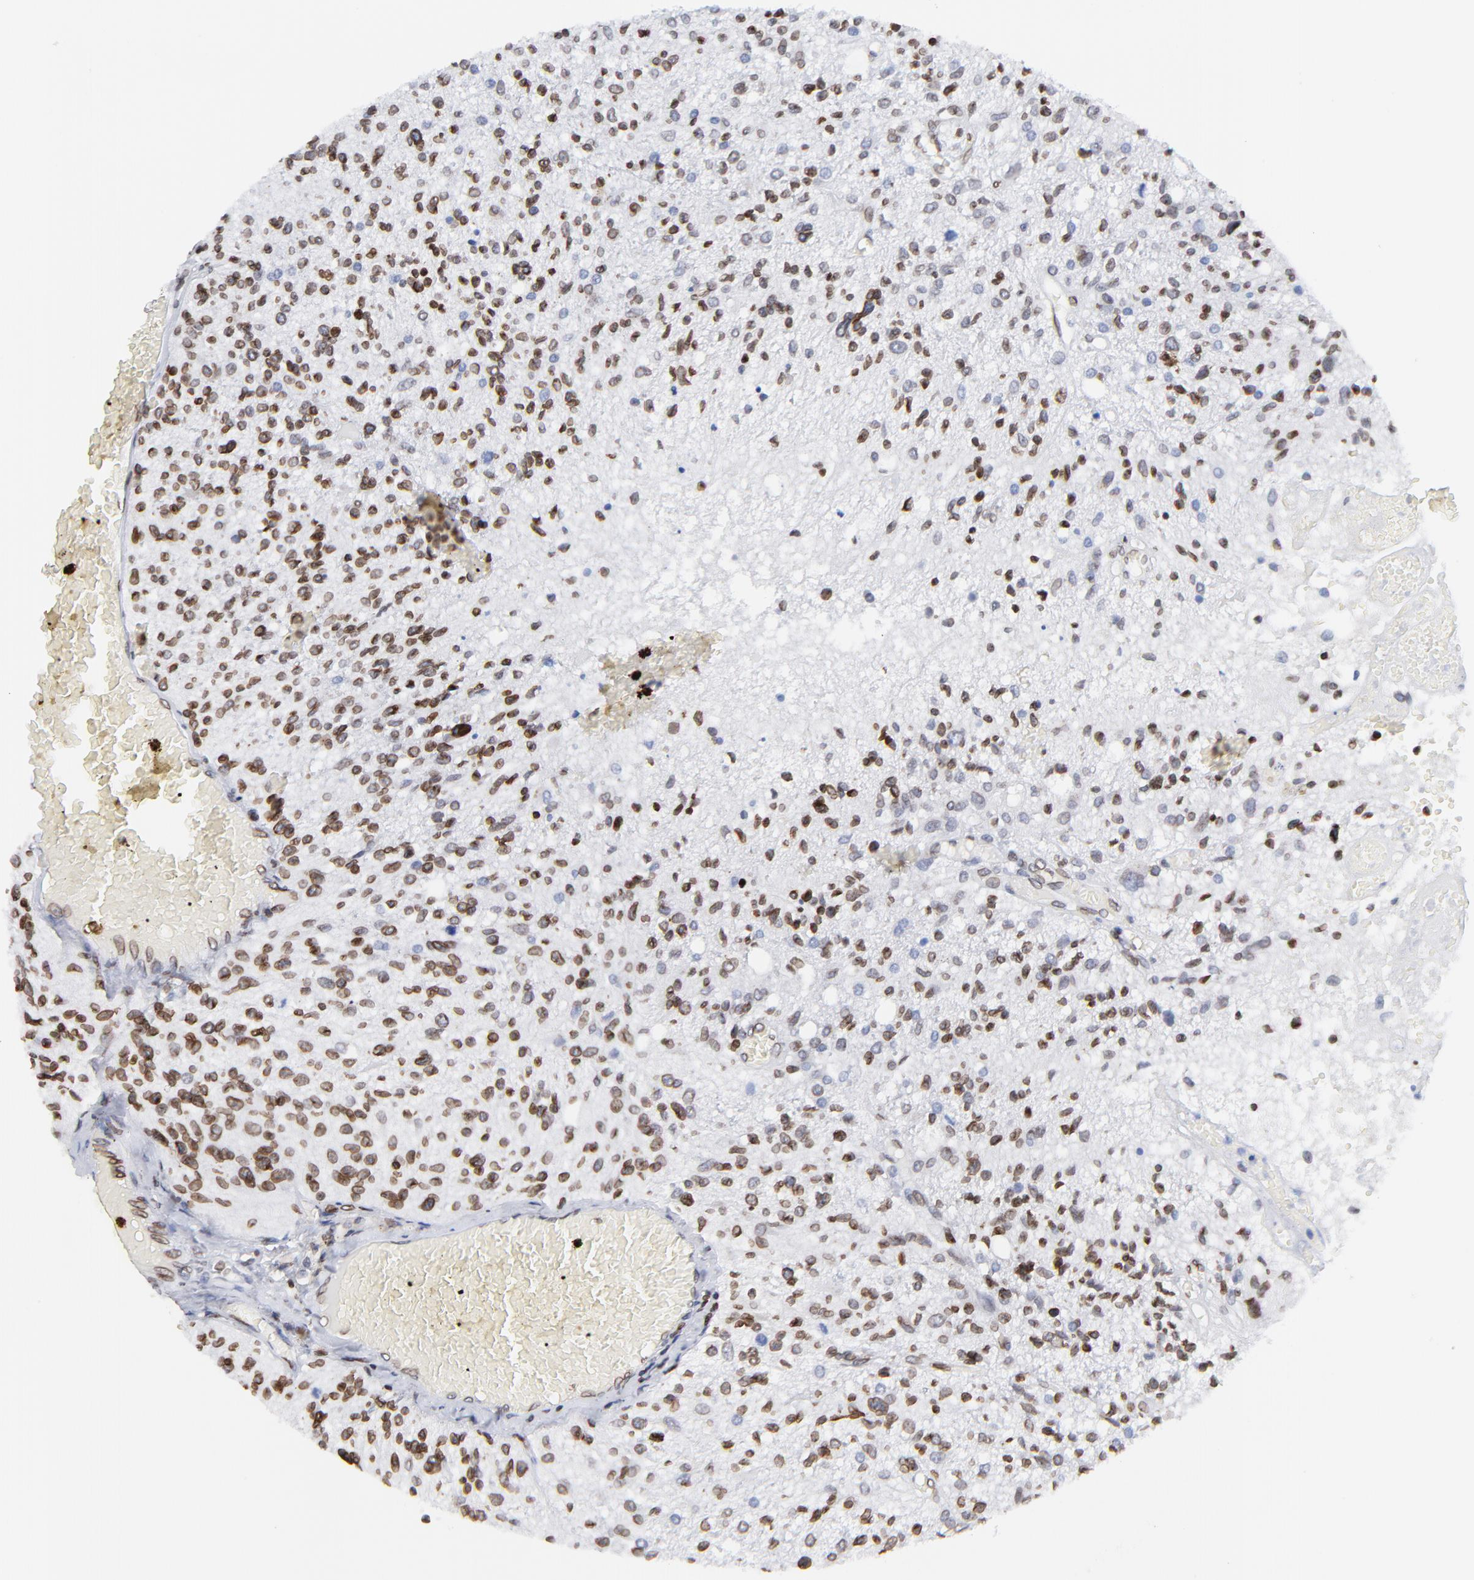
{"staining": {"intensity": "moderate", "quantity": ">75%", "location": "cytoplasmic/membranous,nuclear"}, "tissue": "glioma", "cell_type": "Tumor cells", "image_type": "cancer", "snomed": [{"axis": "morphology", "description": "Glioma, malignant, High grade"}, {"axis": "topography", "description": "Cerebral cortex"}], "caption": "About >75% of tumor cells in human glioma show moderate cytoplasmic/membranous and nuclear protein positivity as visualized by brown immunohistochemical staining.", "gene": "THAP7", "patient": {"sex": "male", "age": 76}}